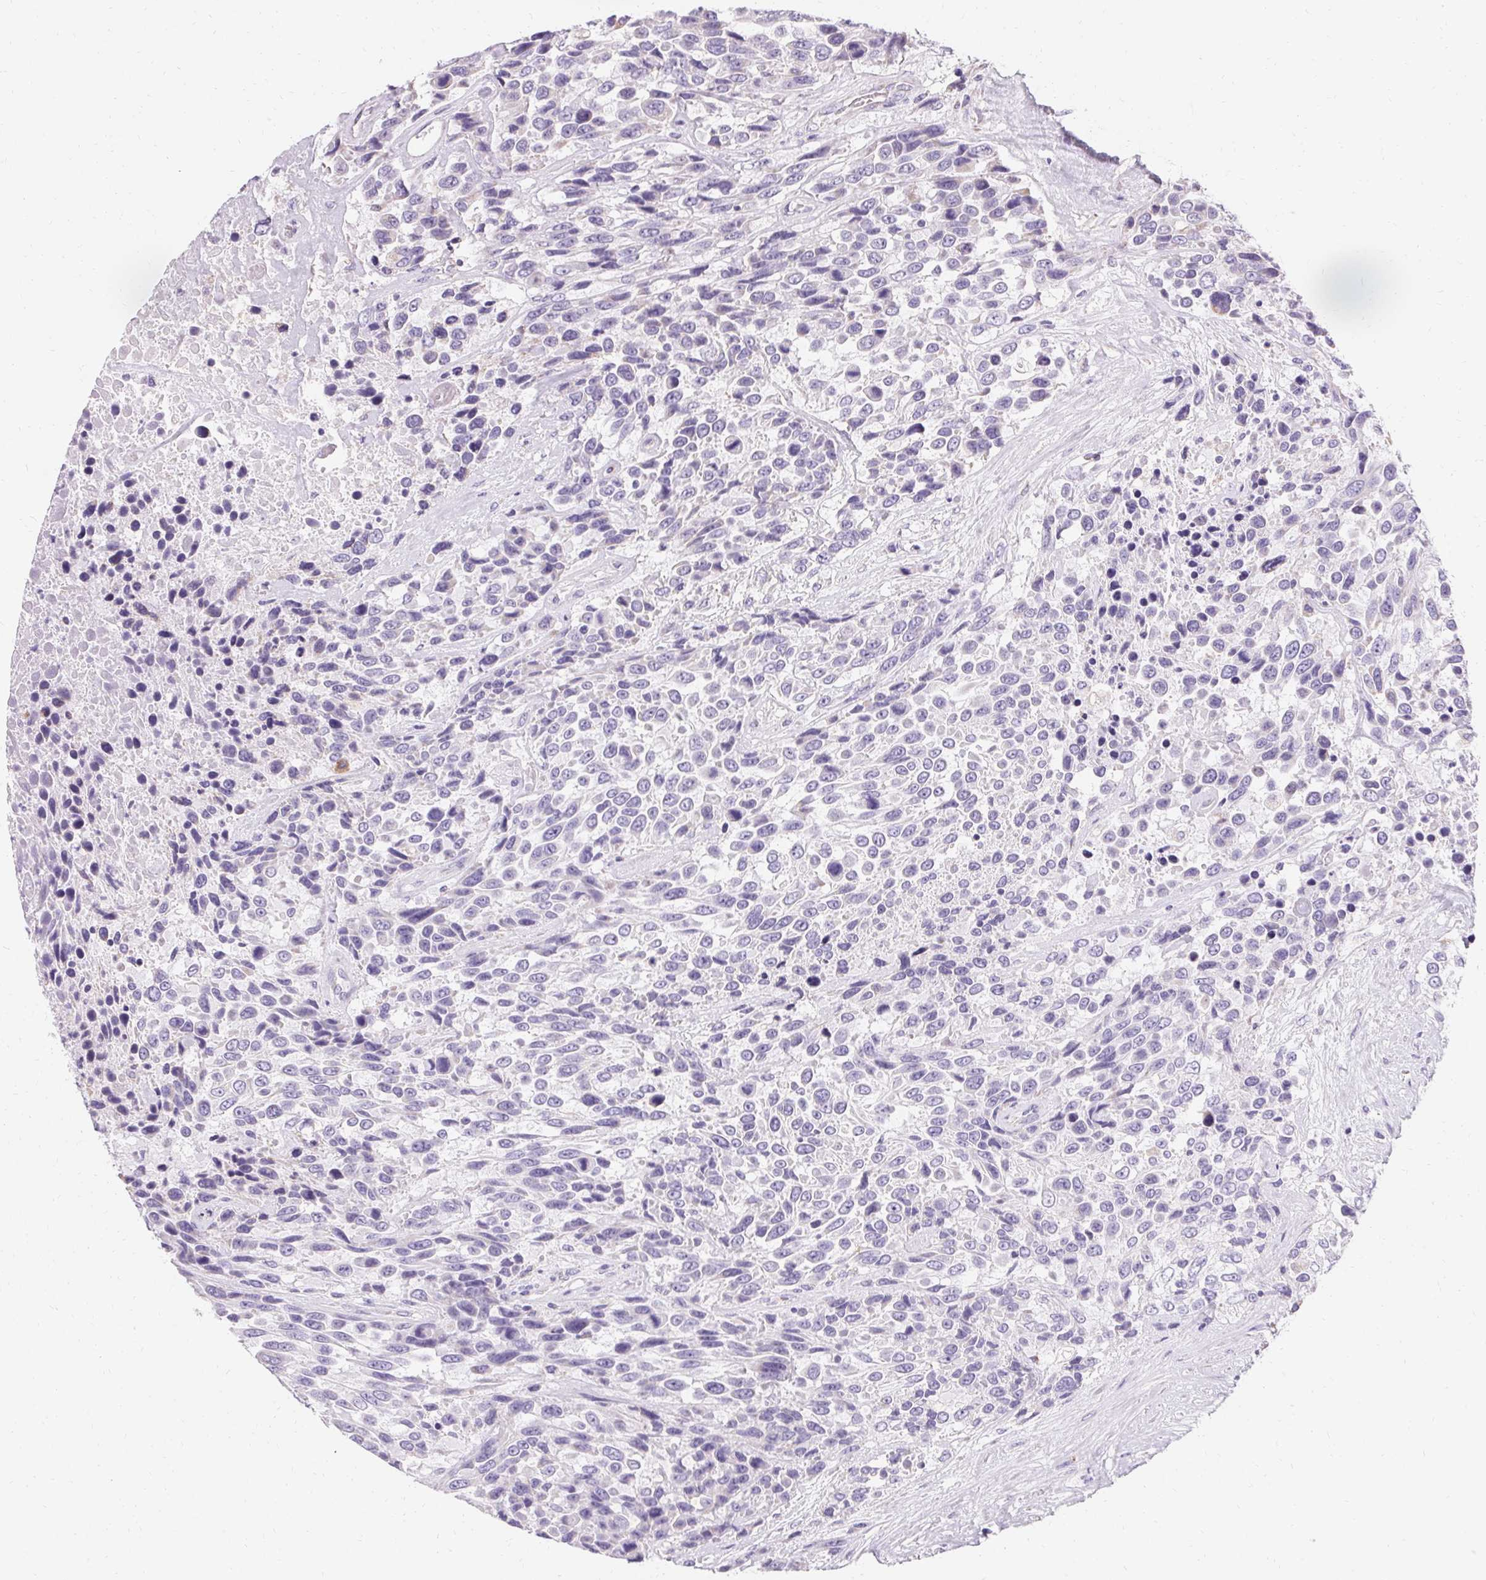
{"staining": {"intensity": "negative", "quantity": "none", "location": "none"}, "tissue": "urothelial cancer", "cell_type": "Tumor cells", "image_type": "cancer", "snomed": [{"axis": "morphology", "description": "Urothelial carcinoma, High grade"}, {"axis": "topography", "description": "Urinary bladder"}], "caption": "Immunohistochemistry photomicrograph of neoplastic tissue: human urothelial cancer stained with DAB reveals no significant protein positivity in tumor cells.", "gene": "ASGR2", "patient": {"sex": "female", "age": 70}}